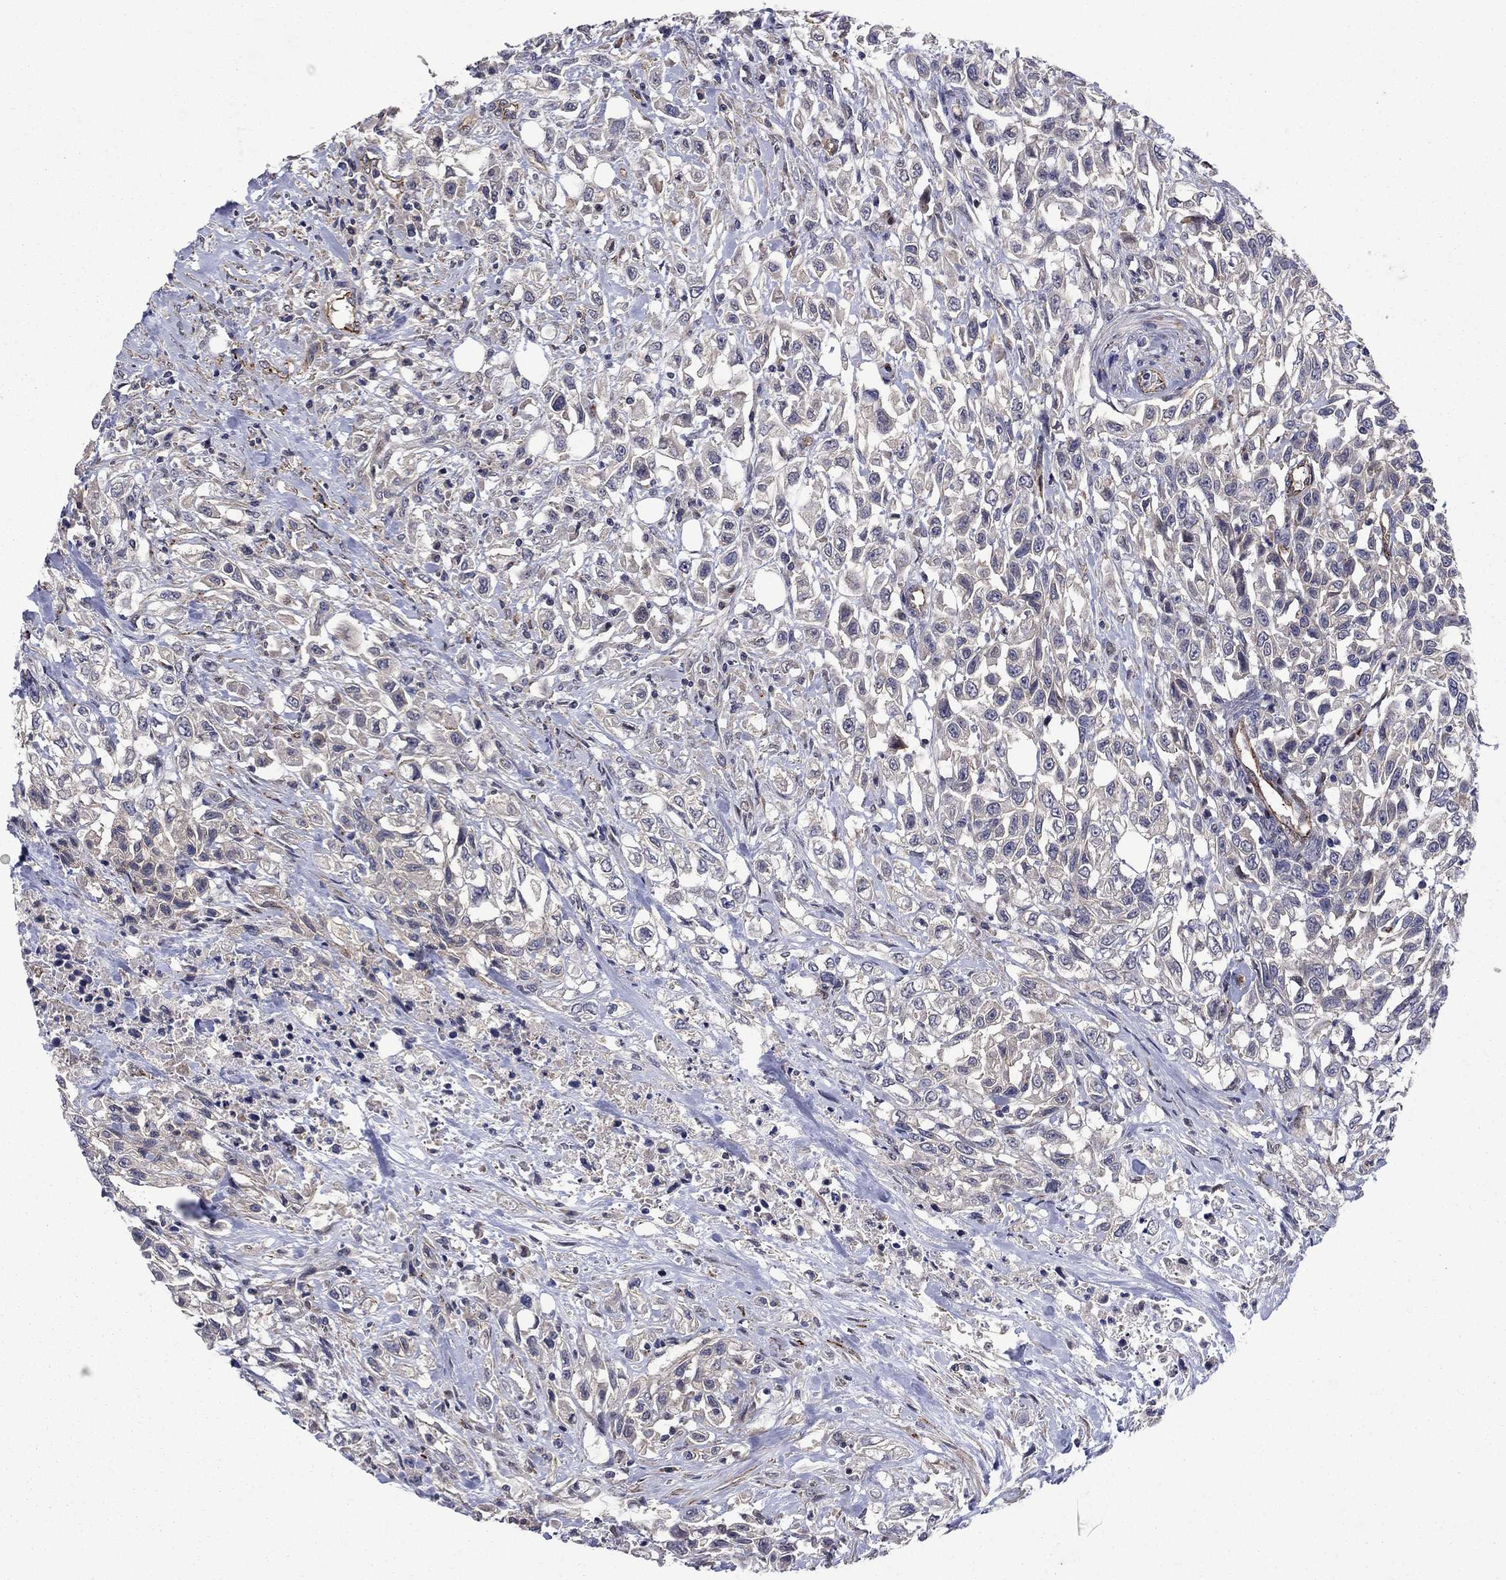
{"staining": {"intensity": "moderate", "quantity": "<25%", "location": "cytoplasmic/membranous"}, "tissue": "urothelial cancer", "cell_type": "Tumor cells", "image_type": "cancer", "snomed": [{"axis": "morphology", "description": "Urothelial carcinoma, High grade"}, {"axis": "topography", "description": "Urinary bladder"}], "caption": "Immunohistochemical staining of human urothelial cancer exhibits moderate cytoplasmic/membranous protein expression in approximately <25% of tumor cells.", "gene": "SLC7A1", "patient": {"sex": "female", "age": 56}}